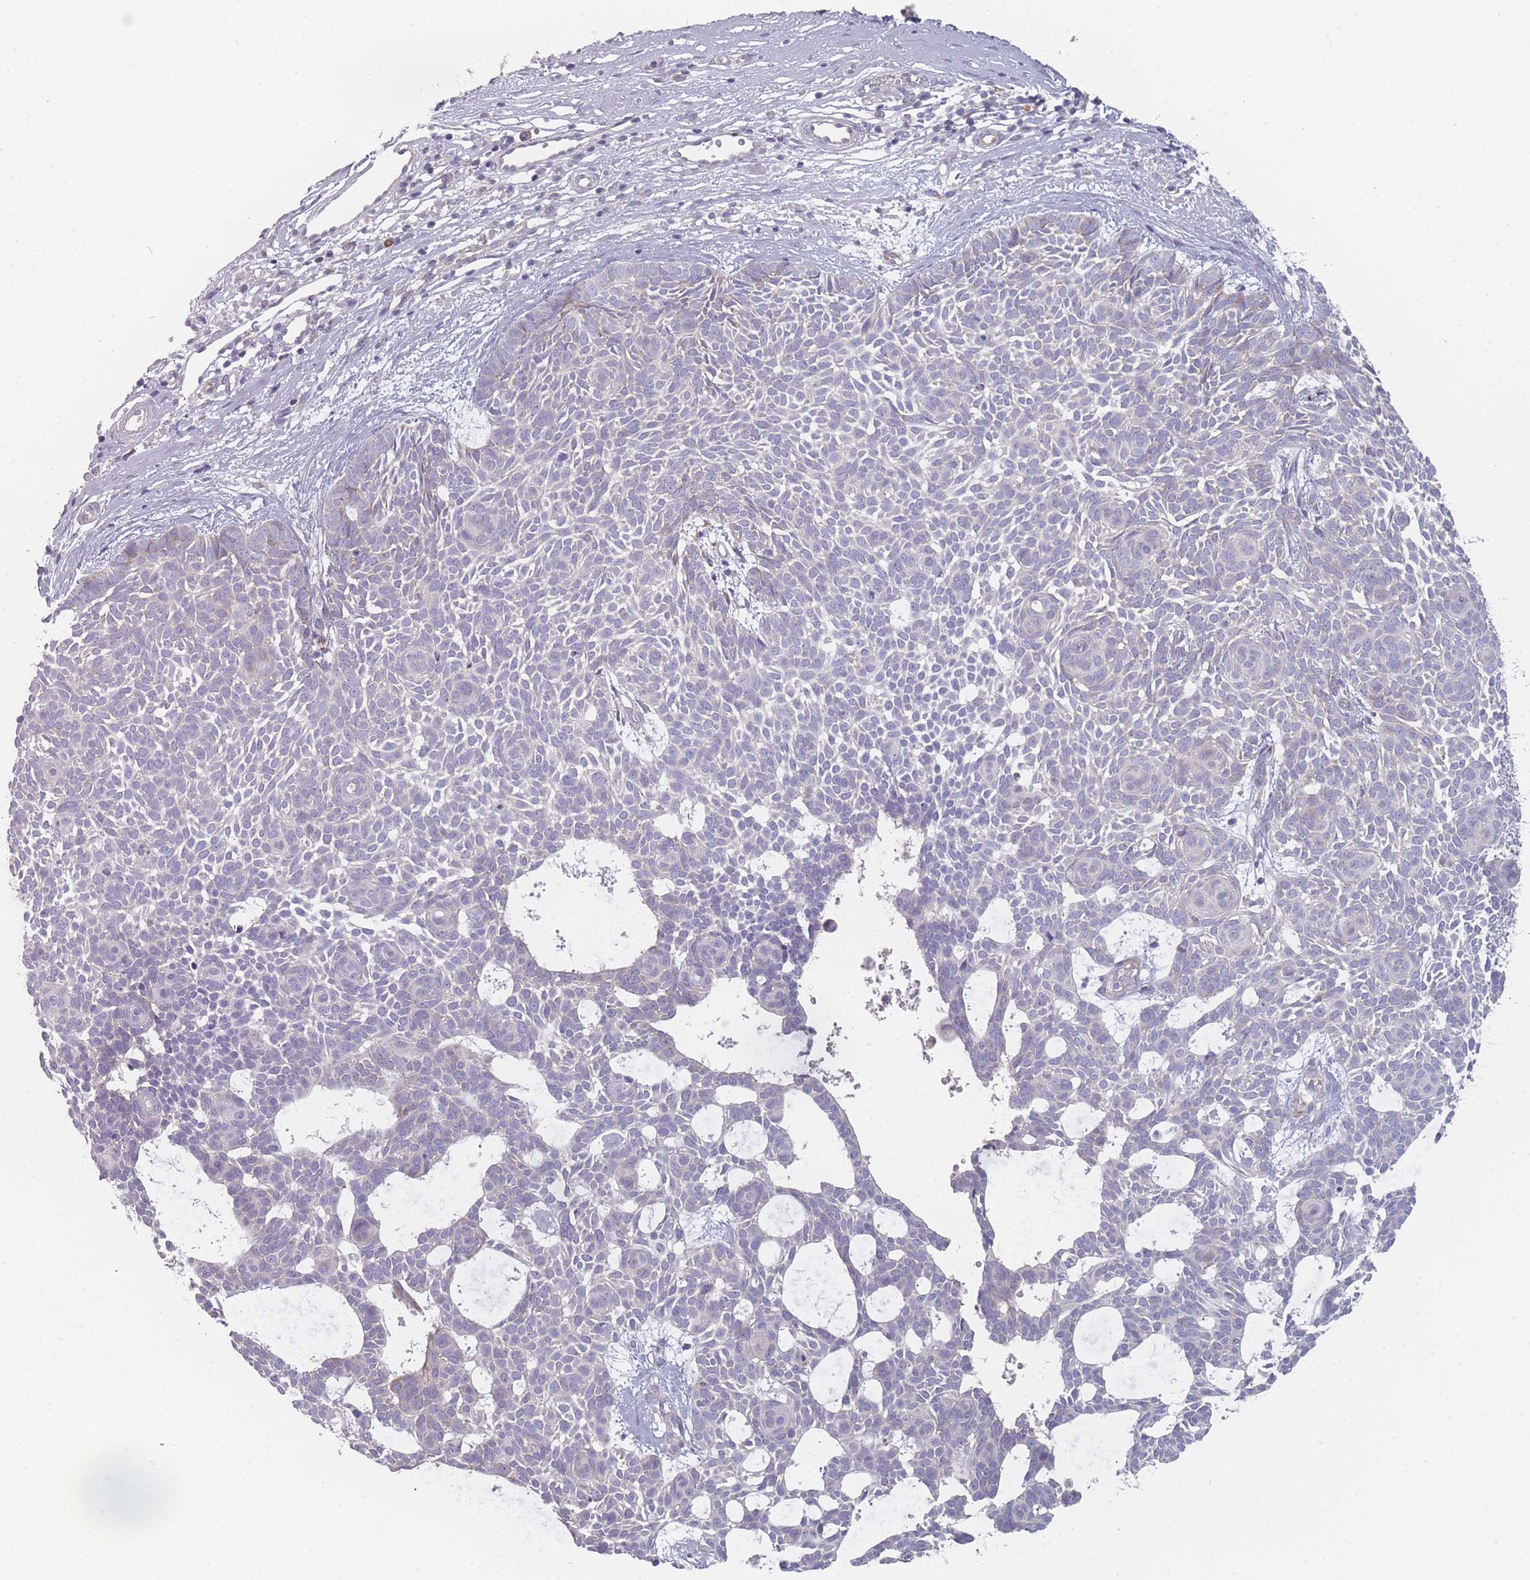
{"staining": {"intensity": "negative", "quantity": "none", "location": "none"}, "tissue": "skin cancer", "cell_type": "Tumor cells", "image_type": "cancer", "snomed": [{"axis": "morphology", "description": "Basal cell carcinoma"}, {"axis": "topography", "description": "Skin"}], "caption": "Basal cell carcinoma (skin) was stained to show a protein in brown. There is no significant staining in tumor cells.", "gene": "CACNG5", "patient": {"sex": "male", "age": 61}}